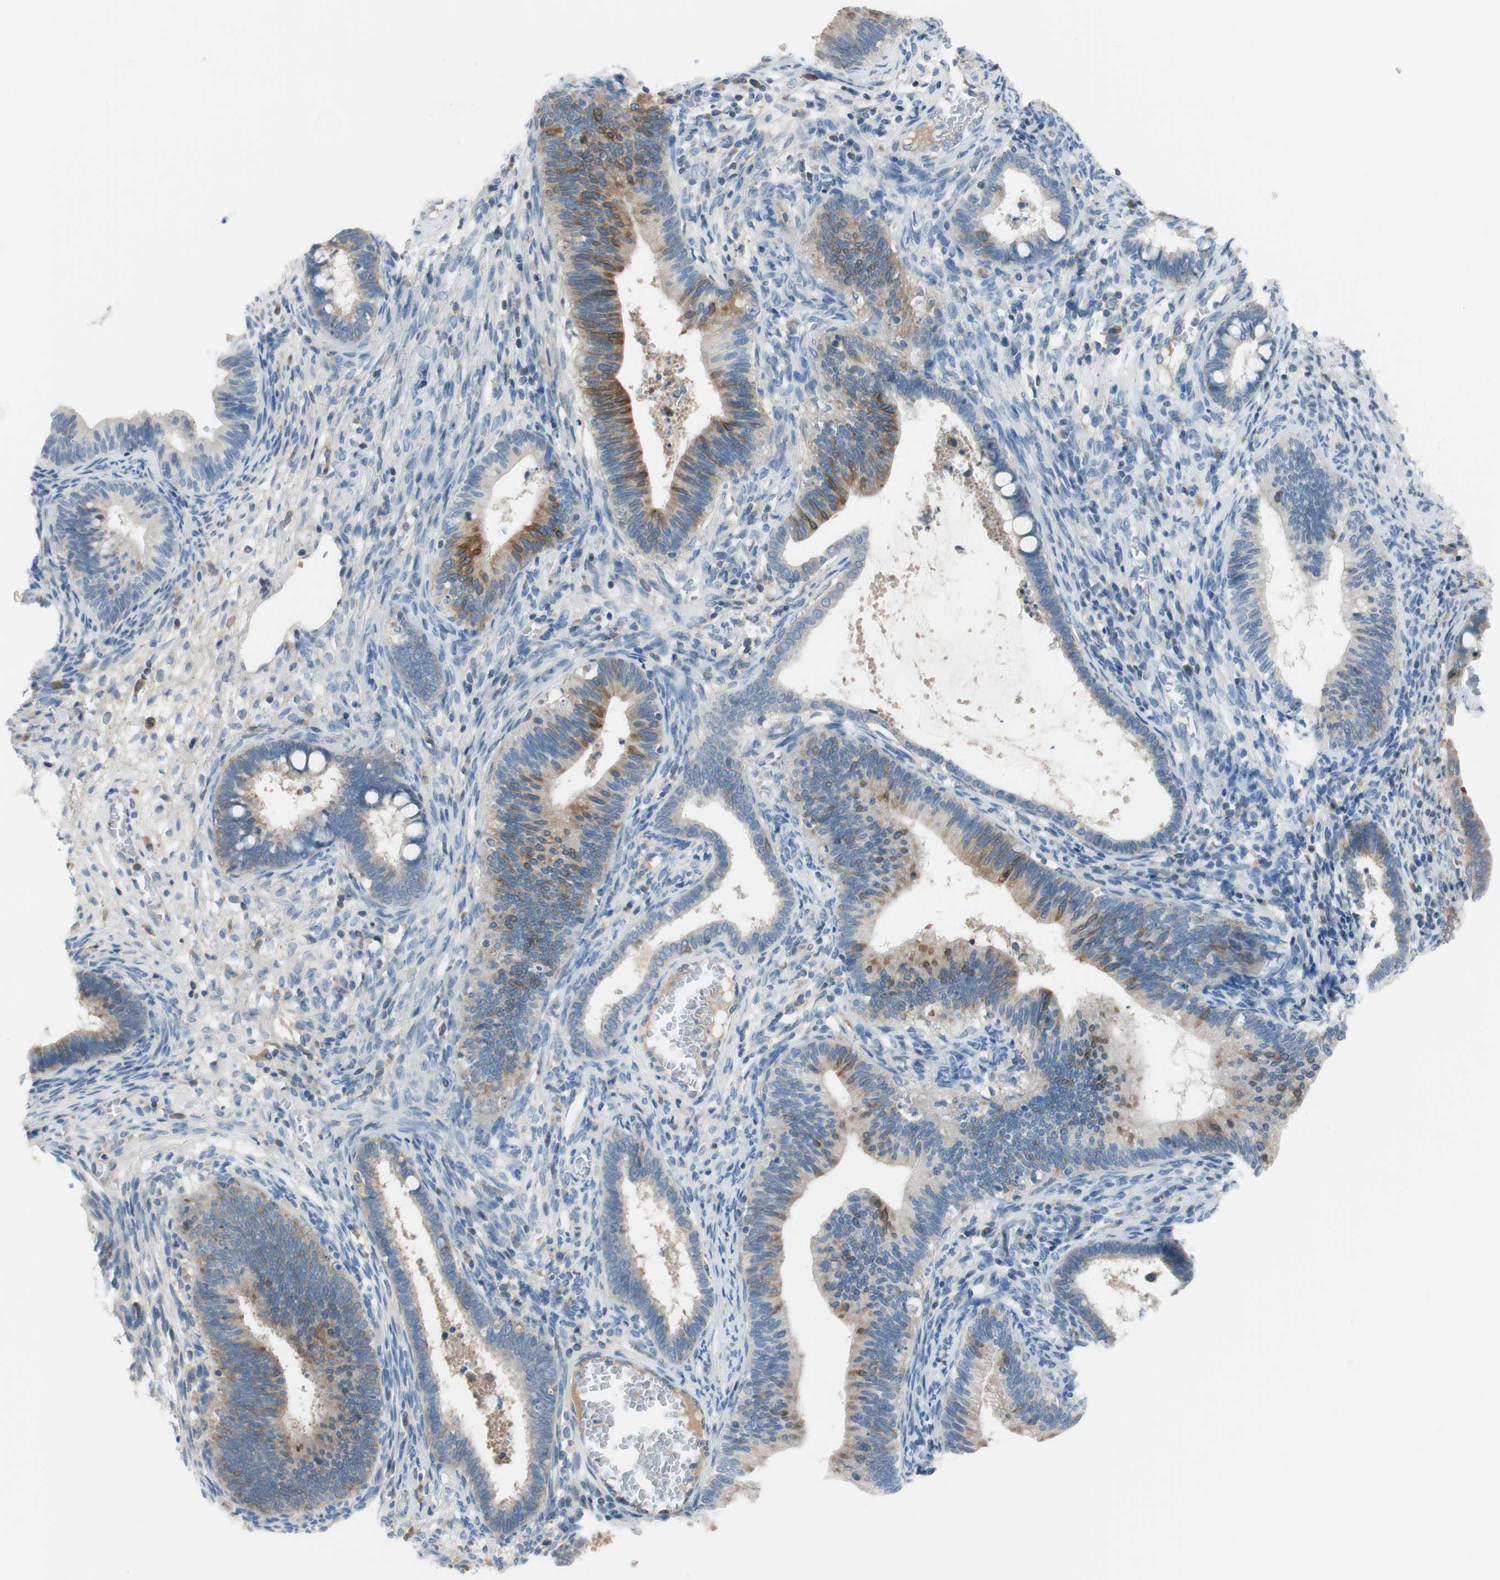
{"staining": {"intensity": "moderate", "quantity": "25%-75%", "location": "cytoplasmic/membranous"}, "tissue": "cervical cancer", "cell_type": "Tumor cells", "image_type": "cancer", "snomed": [{"axis": "morphology", "description": "Adenocarcinoma, NOS"}, {"axis": "topography", "description": "Cervix"}], "caption": "Cervical cancer stained with immunohistochemistry (IHC) shows moderate cytoplasmic/membranous positivity in about 25%-75% of tumor cells. The staining was performed using DAB, with brown indicating positive protein expression. Nuclei are stained blue with hematoxylin.", "gene": "FDFT1", "patient": {"sex": "female", "age": 44}}